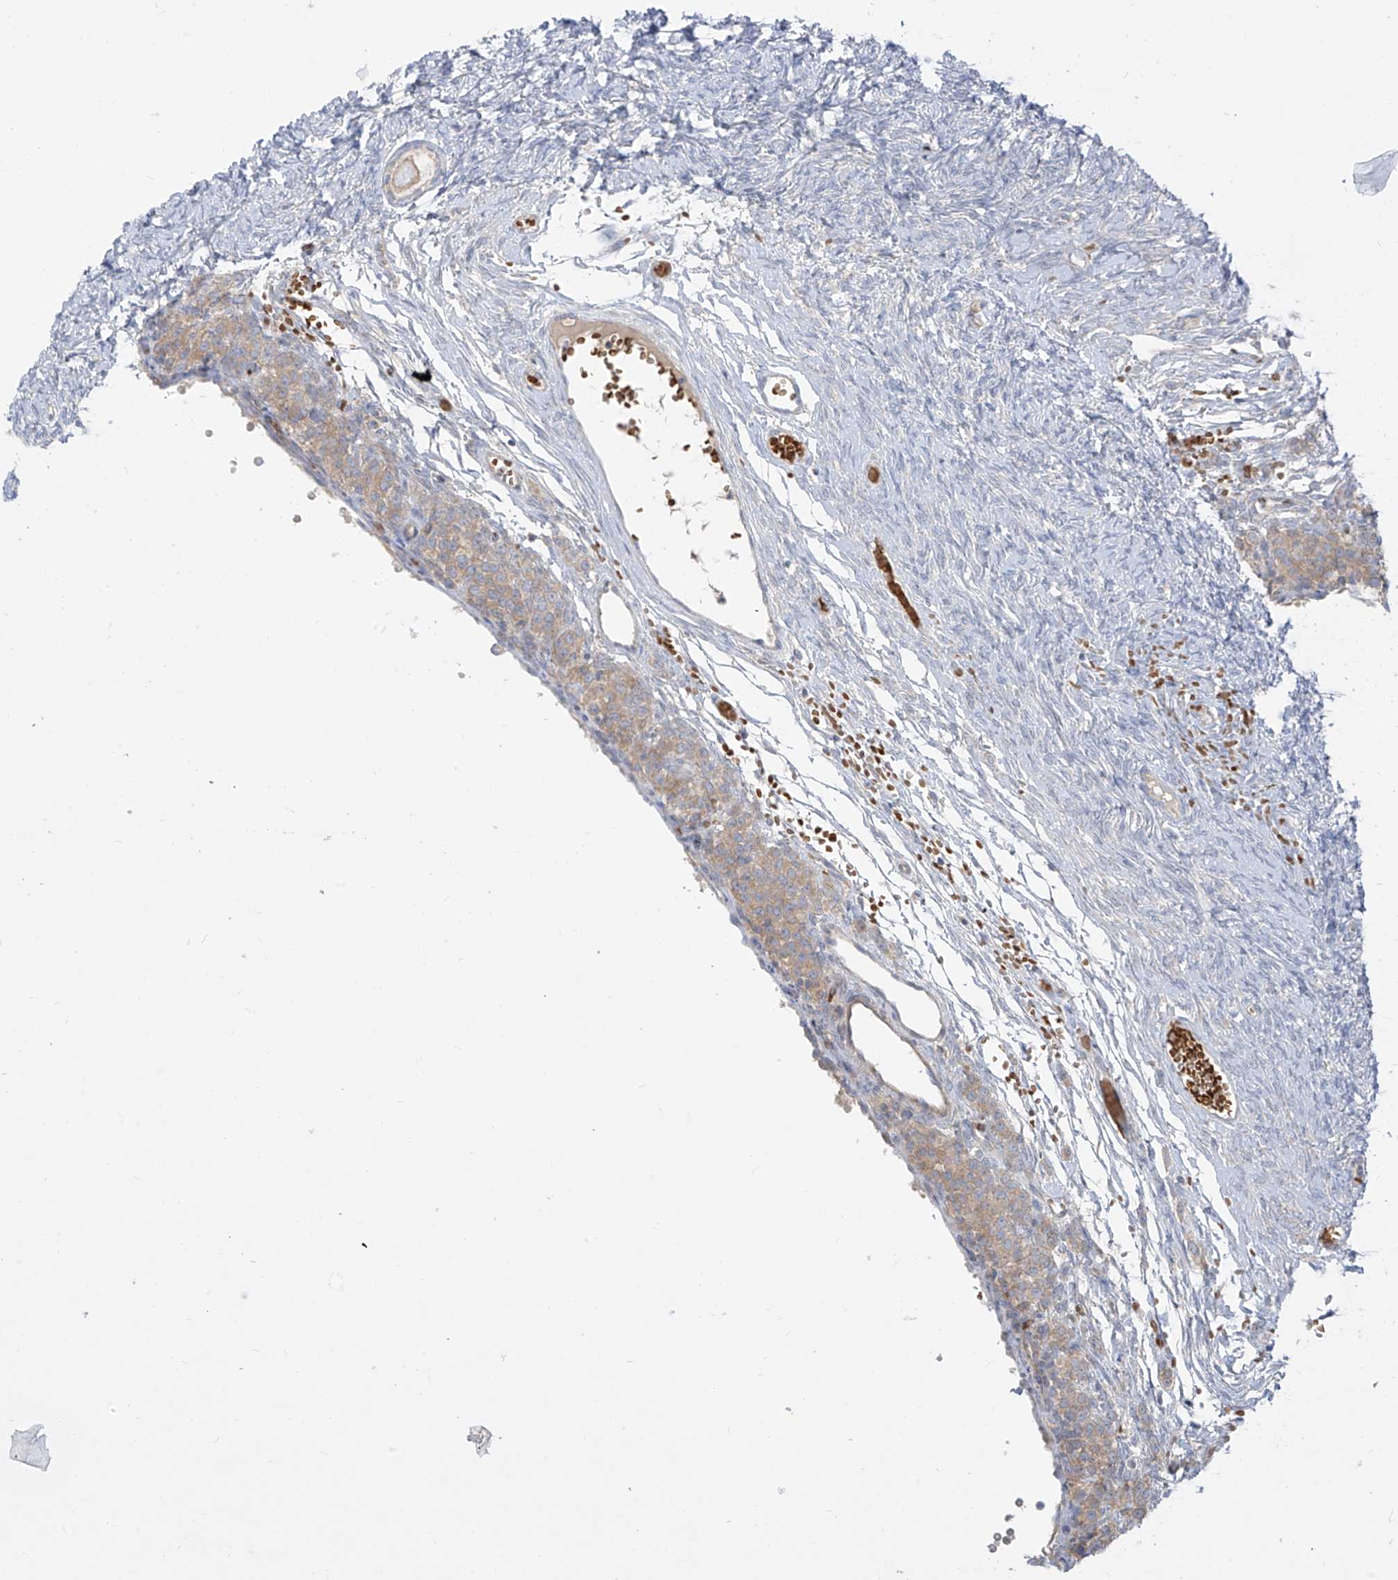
{"staining": {"intensity": "weak", "quantity": ">75%", "location": "cytoplasmic/membranous"}, "tissue": "ovary", "cell_type": "Follicle cells", "image_type": "normal", "snomed": [{"axis": "morphology", "description": "Adenocarcinoma, NOS"}, {"axis": "topography", "description": "Endometrium"}], "caption": "IHC (DAB) staining of normal human ovary shows weak cytoplasmic/membranous protein positivity in approximately >75% of follicle cells.", "gene": "DGKQ", "patient": {"sex": "female", "age": 32}}